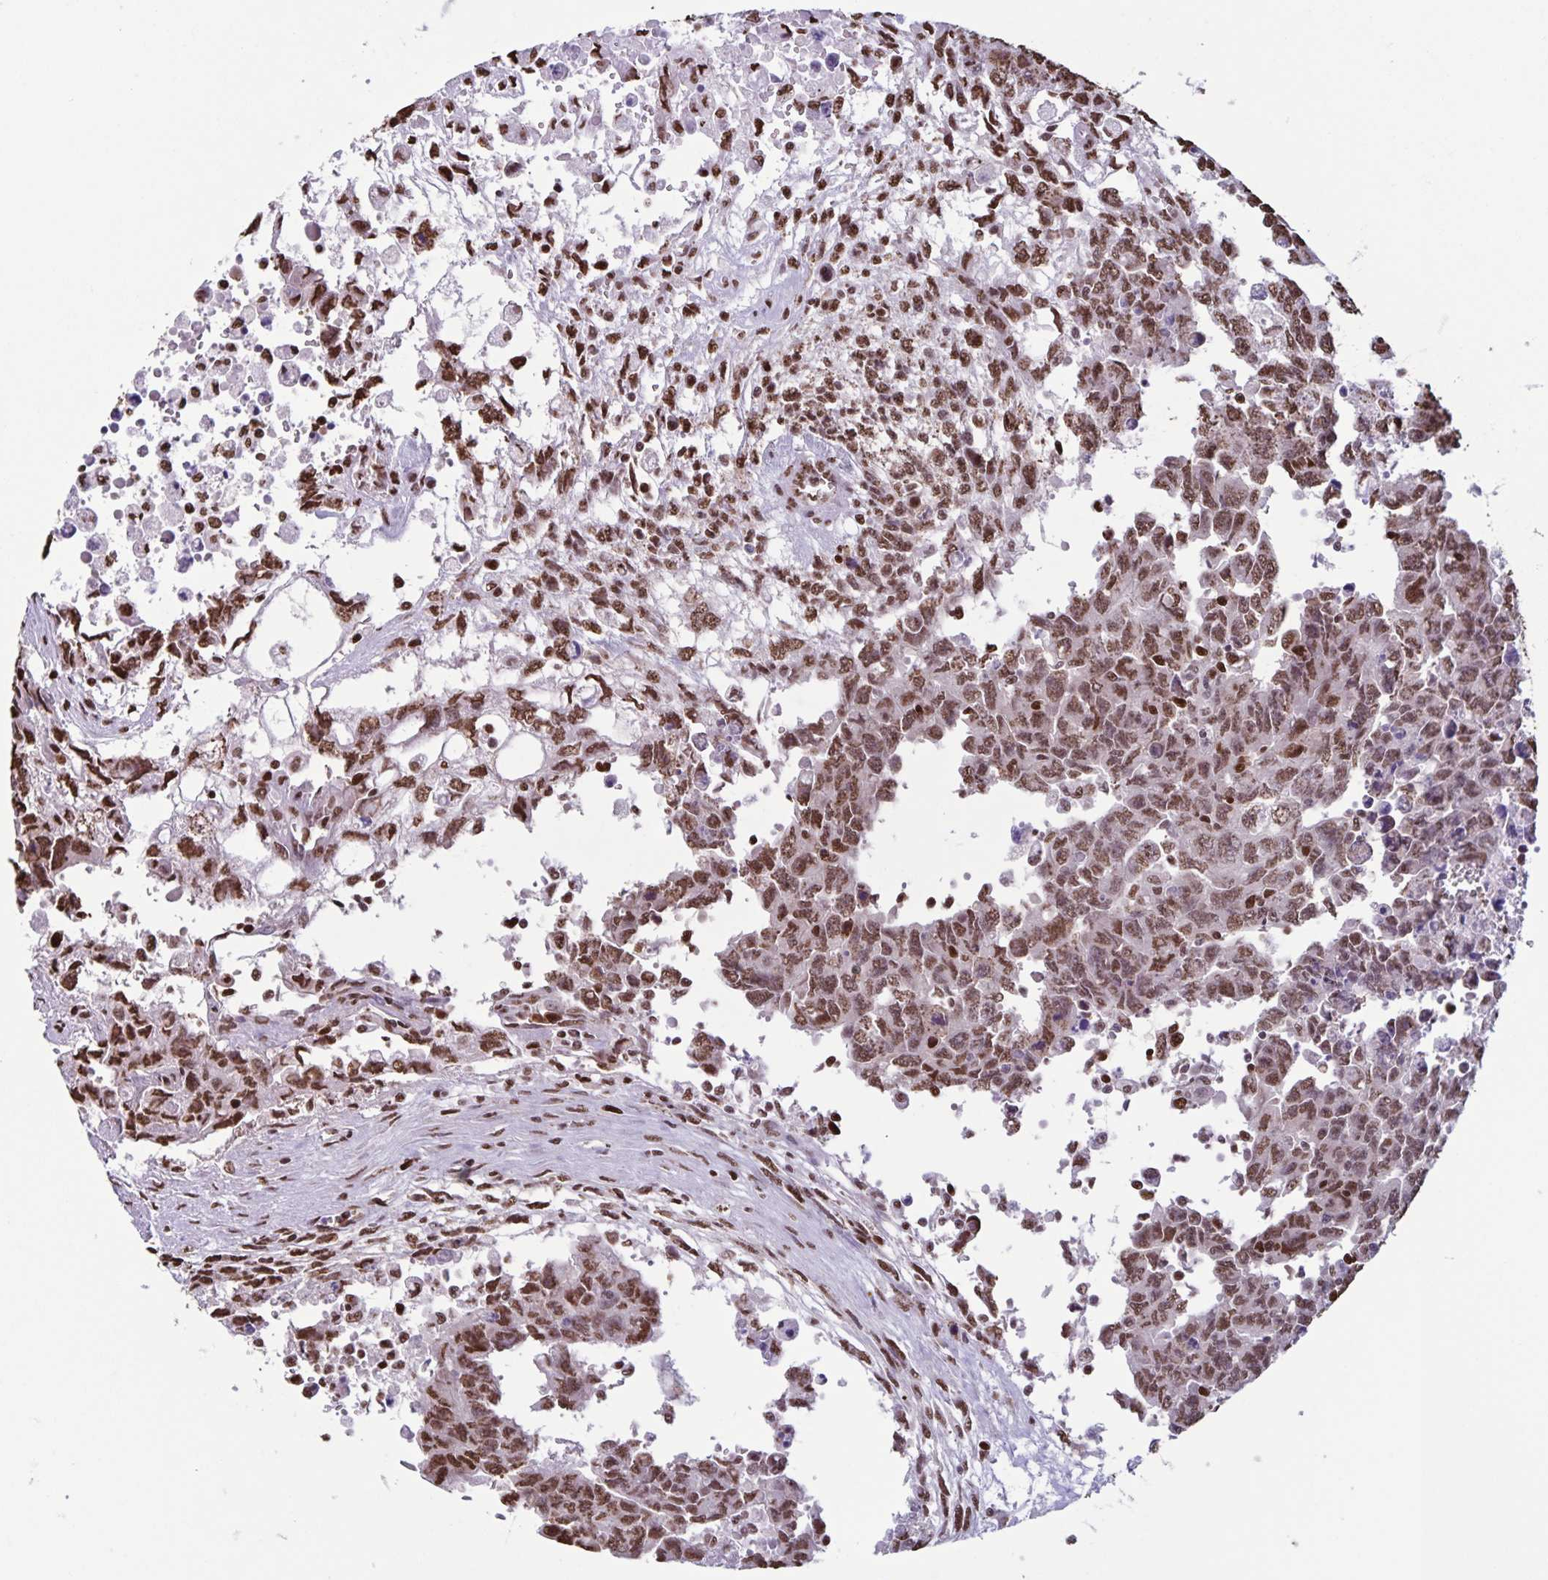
{"staining": {"intensity": "moderate", "quantity": ">75%", "location": "nuclear"}, "tissue": "testis cancer", "cell_type": "Tumor cells", "image_type": "cancer", "snomed": [{"axis": "morphology", "description": "Carcinoma, Embryonal, NOS"}, {"axis": "topography", "description": "Testis"}], "caption": "Tumor cells reveal moderate nuclear expression in approximately >75% of cells in testis embryonal carcinoma.", "gene": "DUT", "patient": {"sex": "male", "age": 24}}